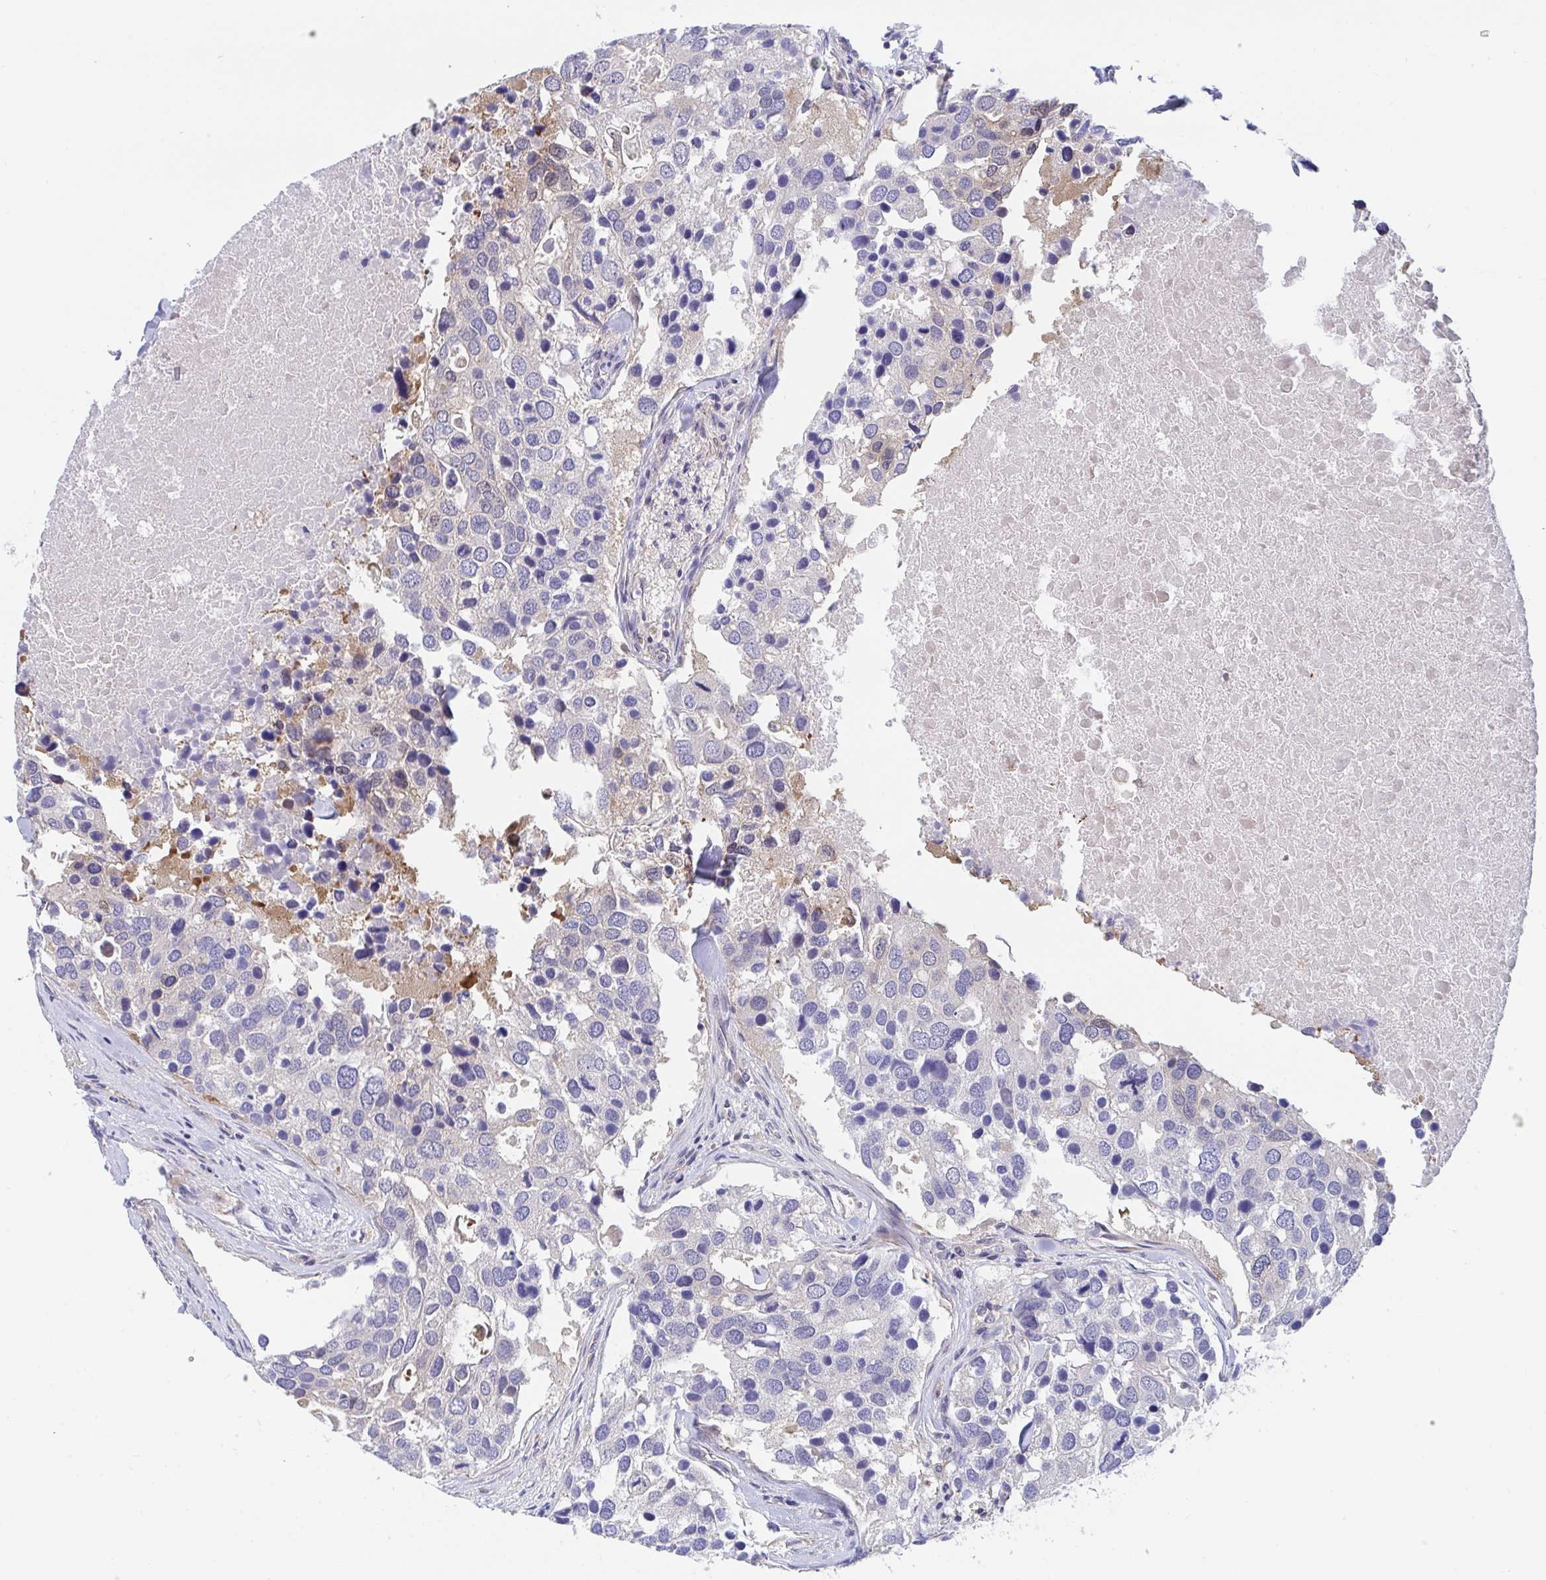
{"staining": {"intensity": "negative", "quantity": "none", "location": "none"}, "tissue": "breast cancer", "cell_type": "Tumor cells", "image_type": "cancer", "snomed": [{"axis": "morphology", "description": "Duct carcinoma"}, {"axis": "topography", "description": "Breast"}], "caption": "A micrograph of human breast intraductal carcinoma is negative for staining in tumor cells. (Brightfield microscopy of DAB (3,3'-diaminobenzidine) immunohistochemistry at high magnification).", "gene": "P2RX3", "patient": {"sex": "female", "age": 83}}